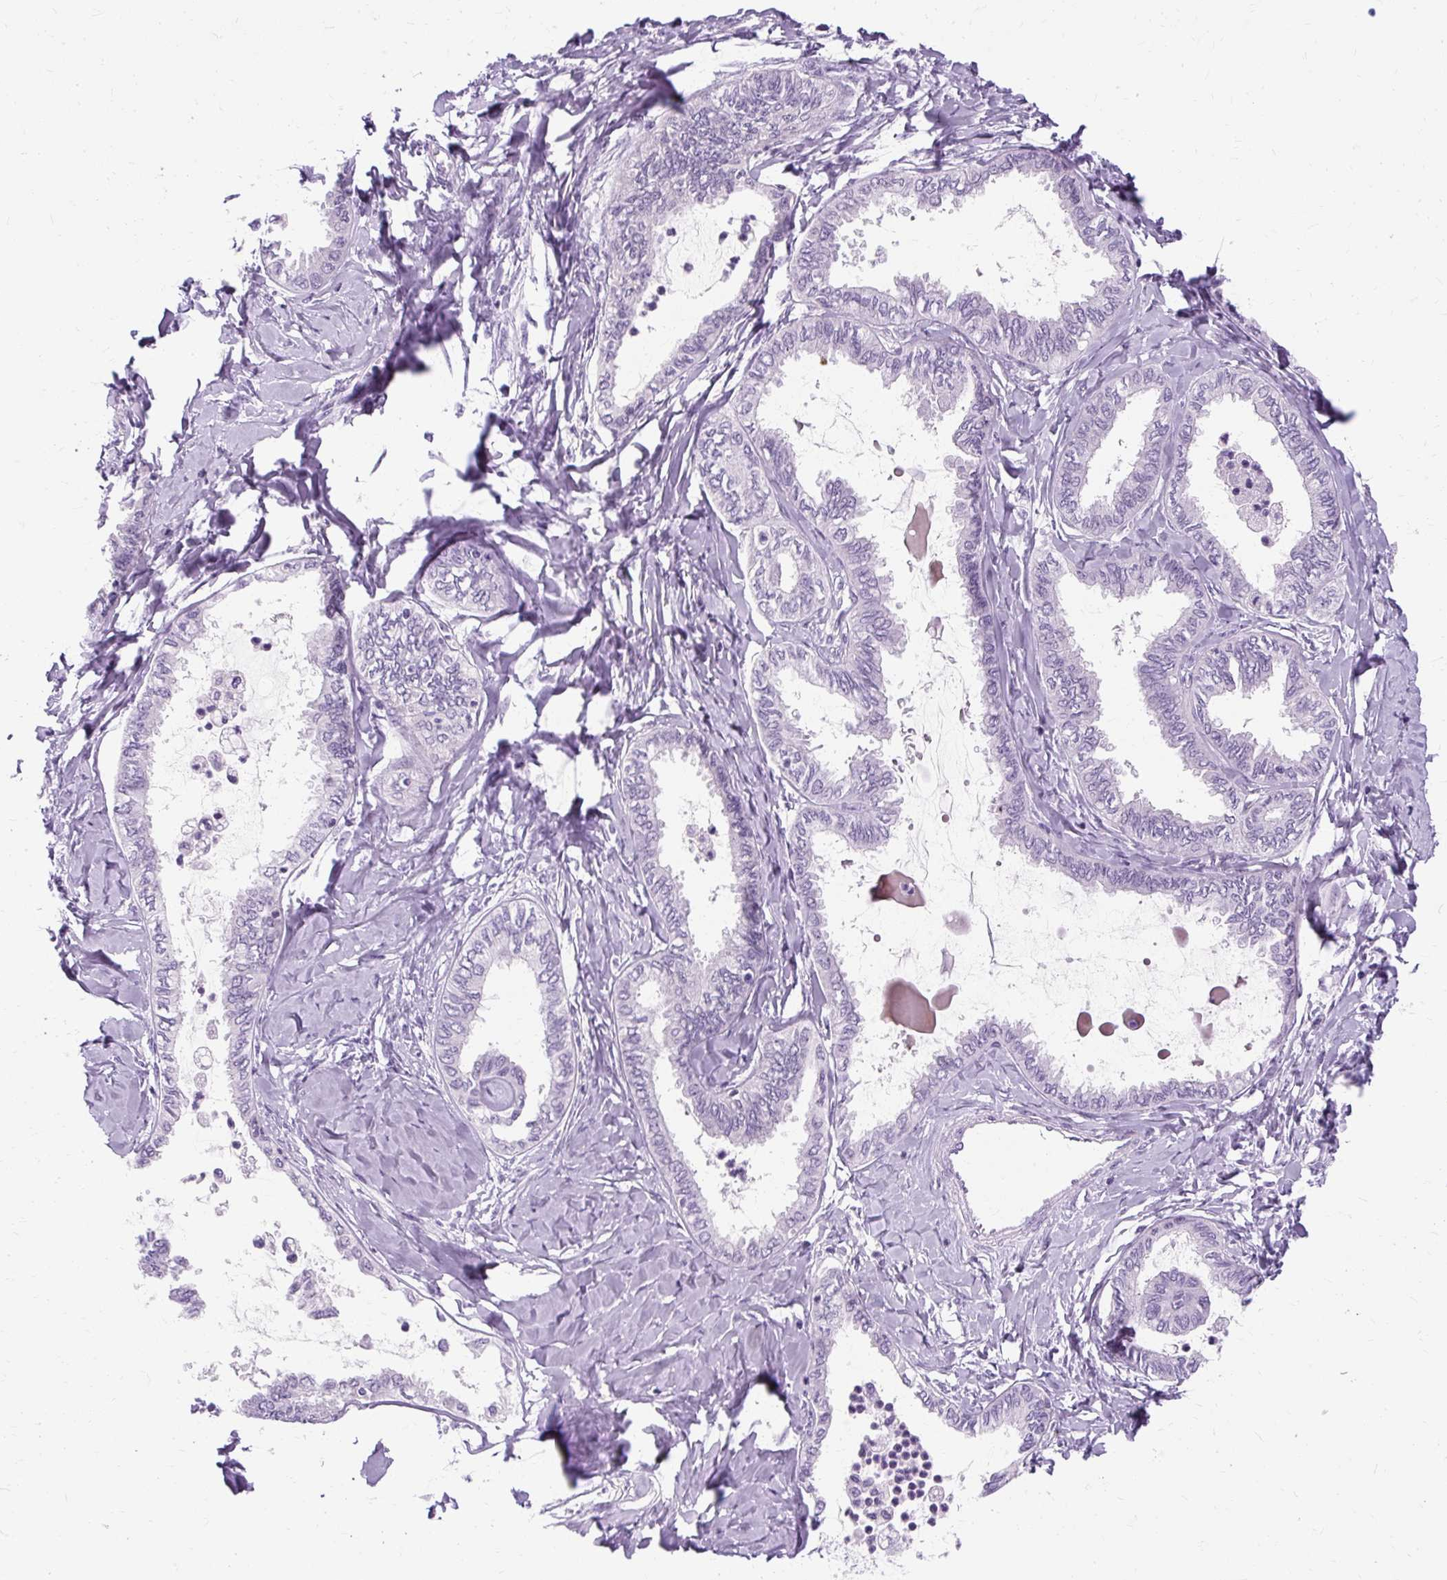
{"staining": {"intensity": "negative", "quantity": "none", "location": "none"}, "tissue": "ovarian cancer", "cell_type": "Tumor cells", "image_type": "cancer", "snomed": [{"axis": "morphology", "description": "Carcinoma, endometroid"}, {"axis": "topography", "description": "Ovary"}], "caption": "Immunohistochemistry histopathology image of ovarian cancer stained for a protein (brown), which reveals no expression in tumor cells.", "gene": "RYBP", "patient": {"sex": "female", "age": 70}}